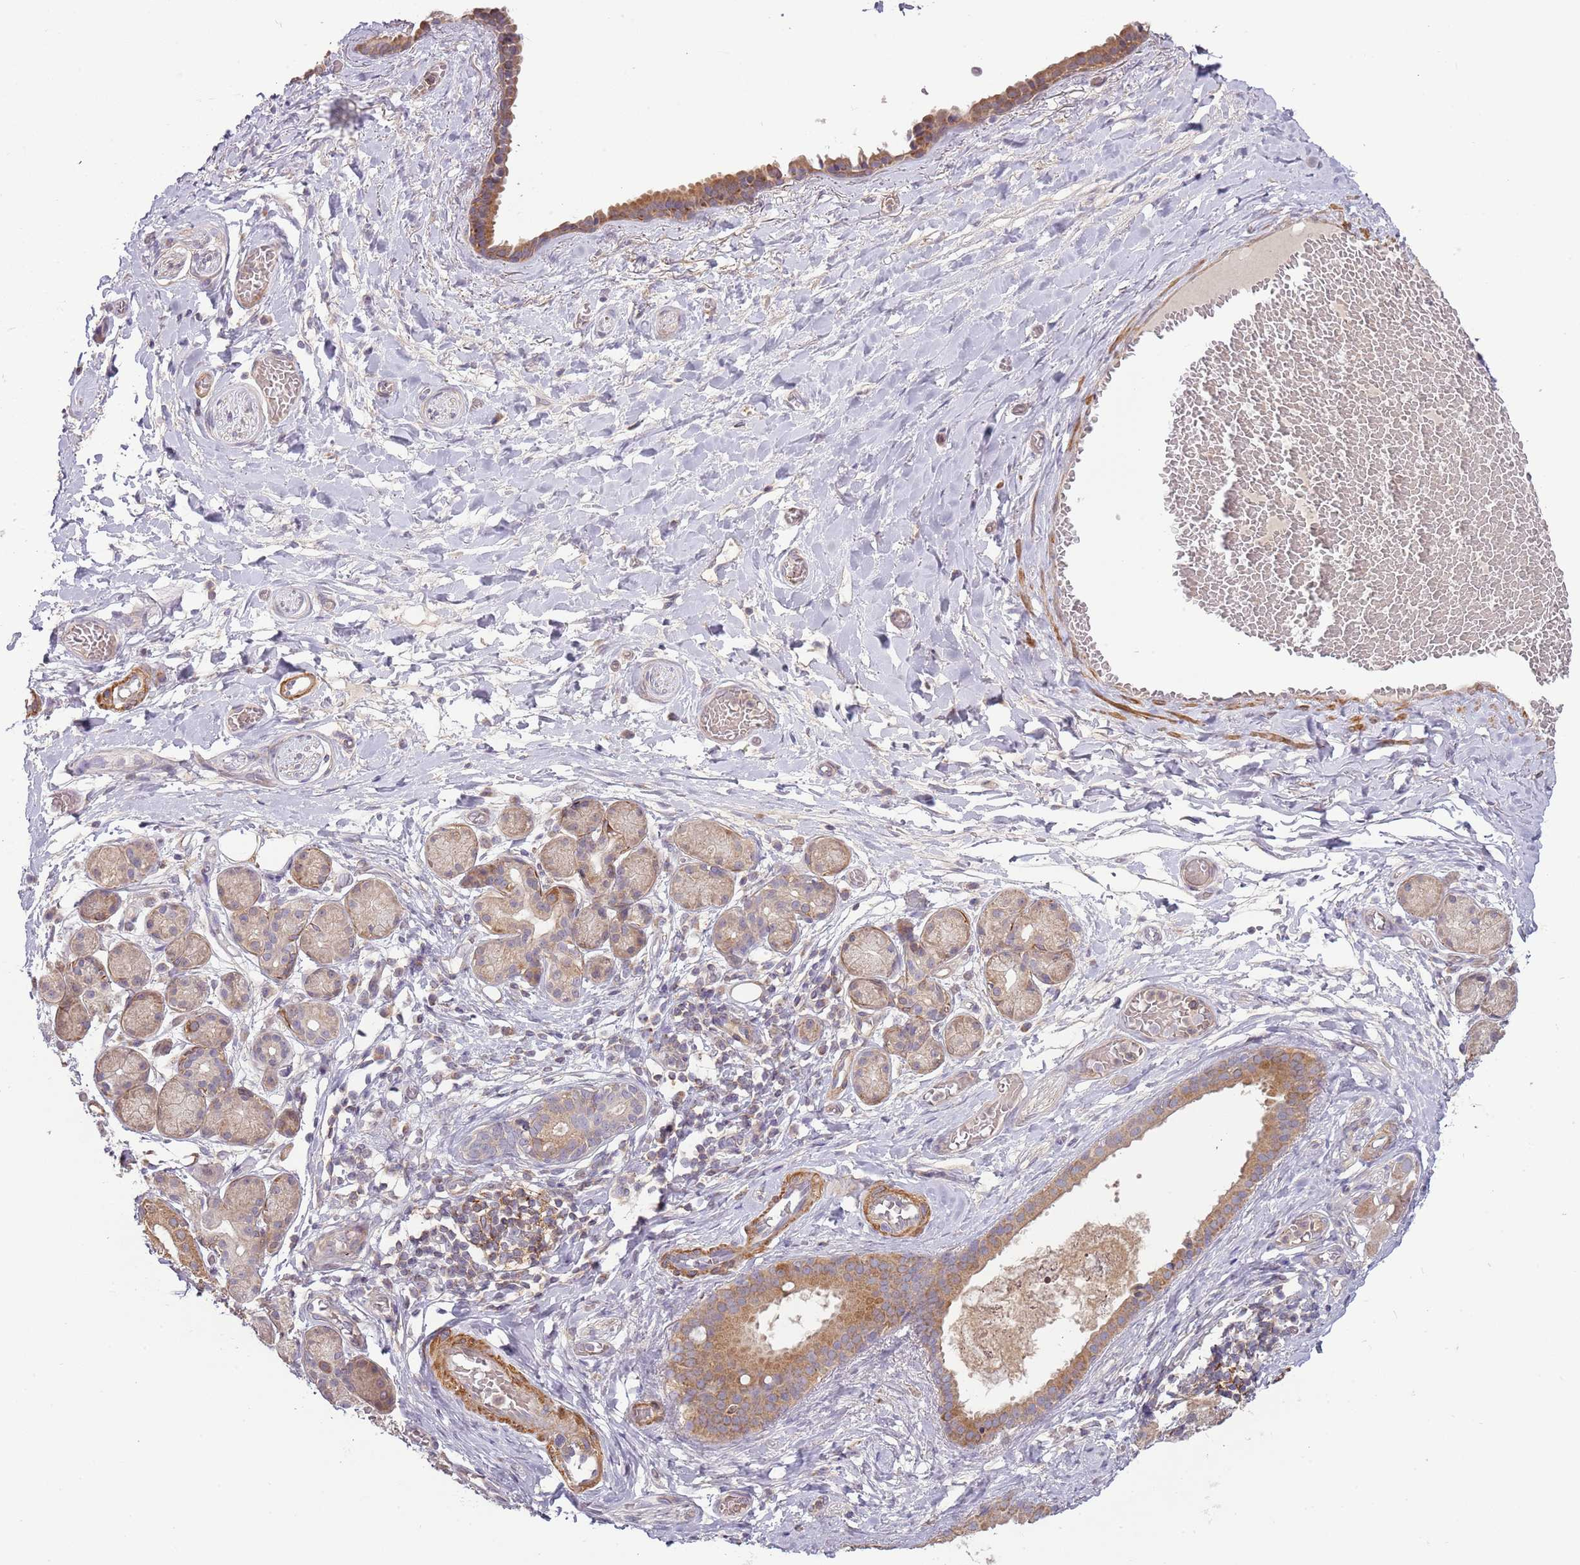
{"staining": {"intensity": "negative", "quantity": "none", "location": "none"}, "tissue": "adipose tissue", "cell_type": "Adipocytes", "image_type": "normal", "snomed": [{"axis": "morphology", "description": "Normal tissue, NOS"}, {"axis": "topography", "description": "Salivary gland"}, {"axis": "topography", "description": "Peripheral nerve tissue"}], "caption": "Photomicrograph shows no significant protein expression in adipocytes of normal adipose tissue. The staining was performed using DAB to visualize the protein expression in brown, while the nuclei were stained in blue with hematoxylin (Magnification: 20x).", "gene": "DTD2", "patient": {"sex": "male", "age": 62}}